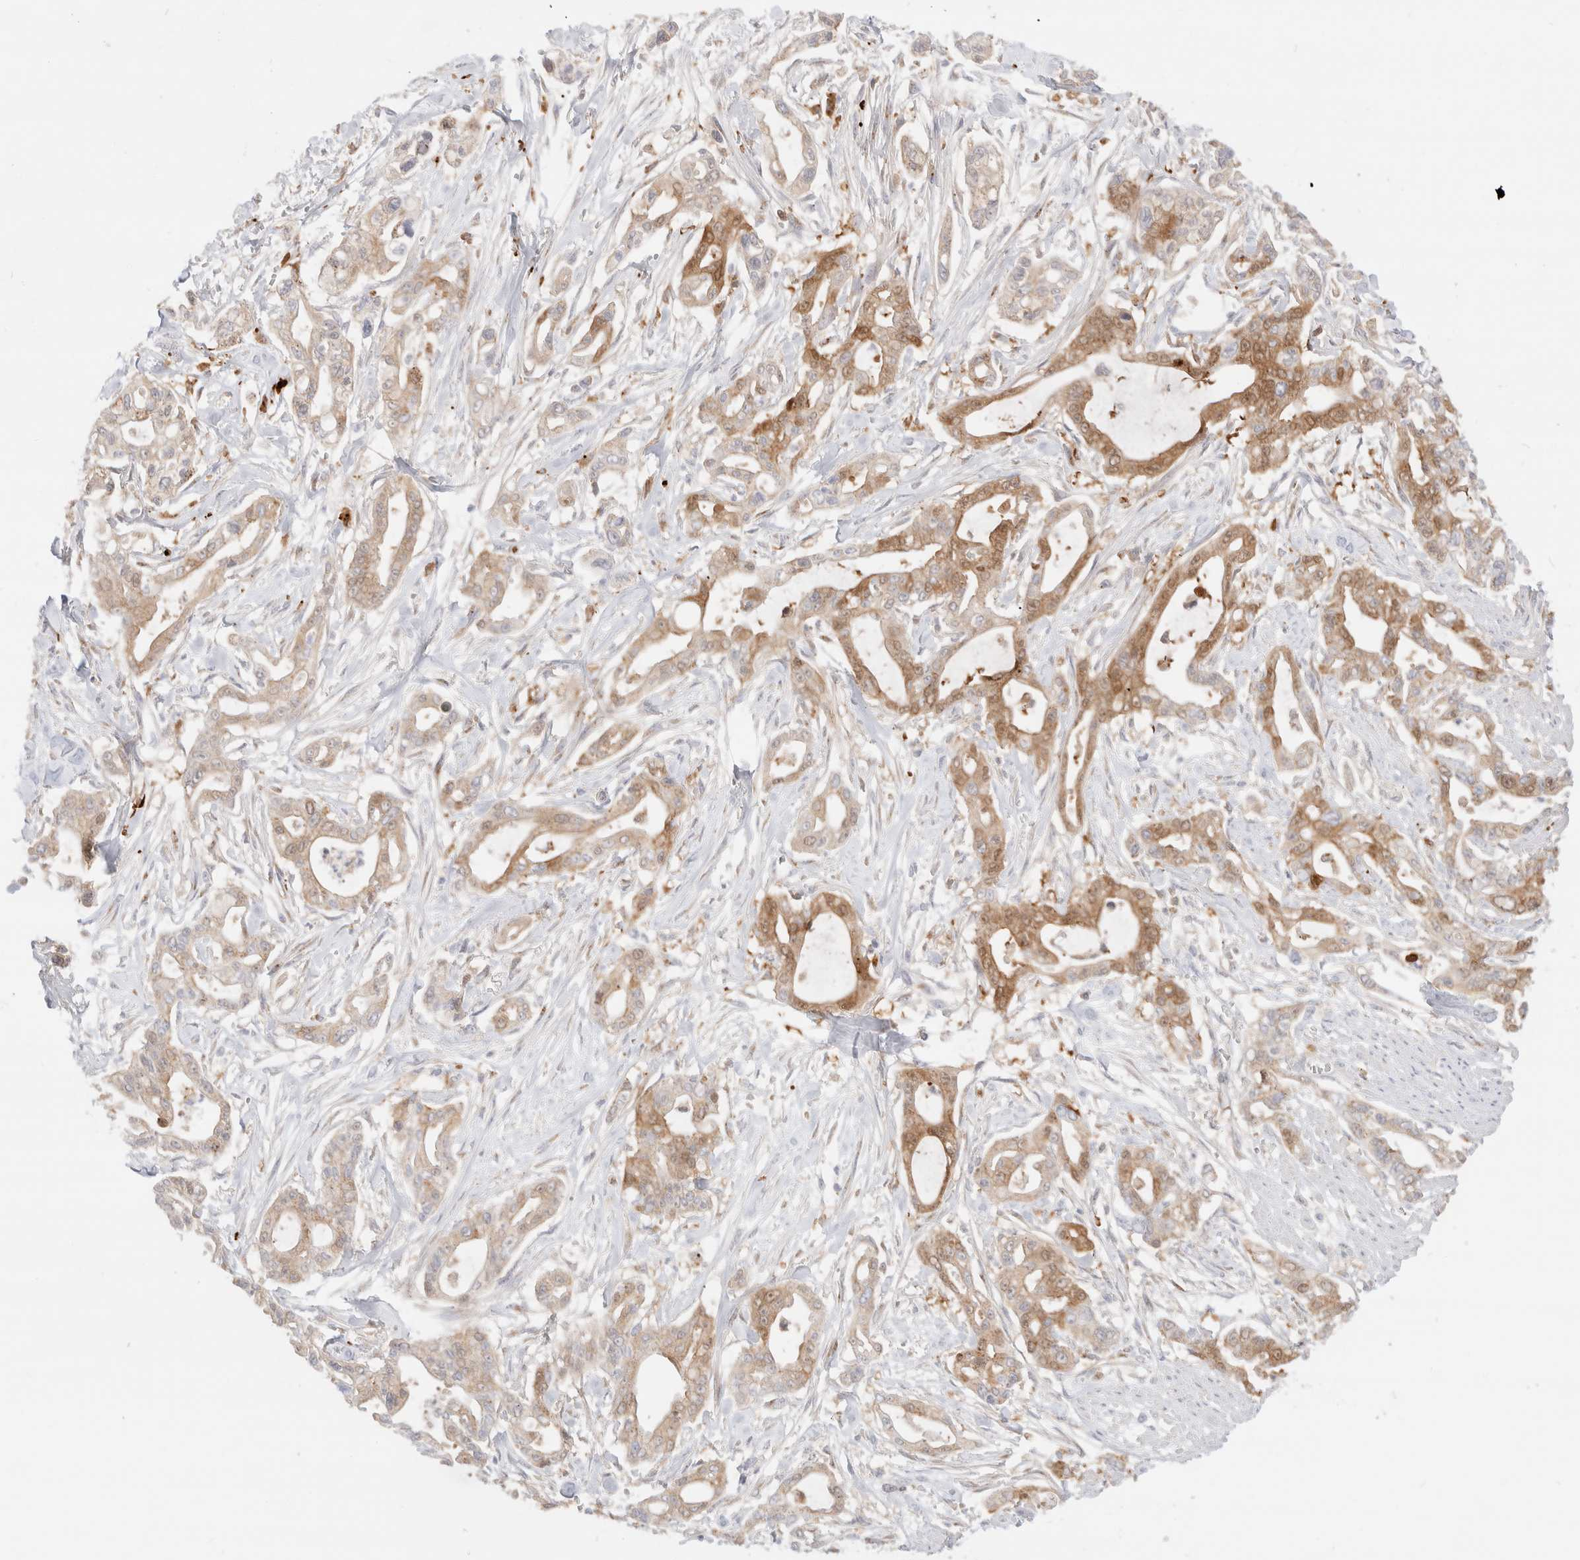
{"staining": {"intensity": "moderate", "quantity": ">75%", "location": "cytoplasmic/membranous"}, "tissue": "pancreatic cancer", "cell_type": "Tumor cells", "image_type": "cancer", "snomed": [{"axis": "morphology", "description": "Adenocarcinoma, NOS"}, {"axis": "topography", "description": "Pancreas"}], "caption": "Immunohistochemical staining of human adenocarcinoma (pancreatic) reveals moderate cytoplasmic/membranous protein positivity in about >75% of tumor cells.", "gene": "EFCAB13", "patient": {"sex": "male", "age": 68}}